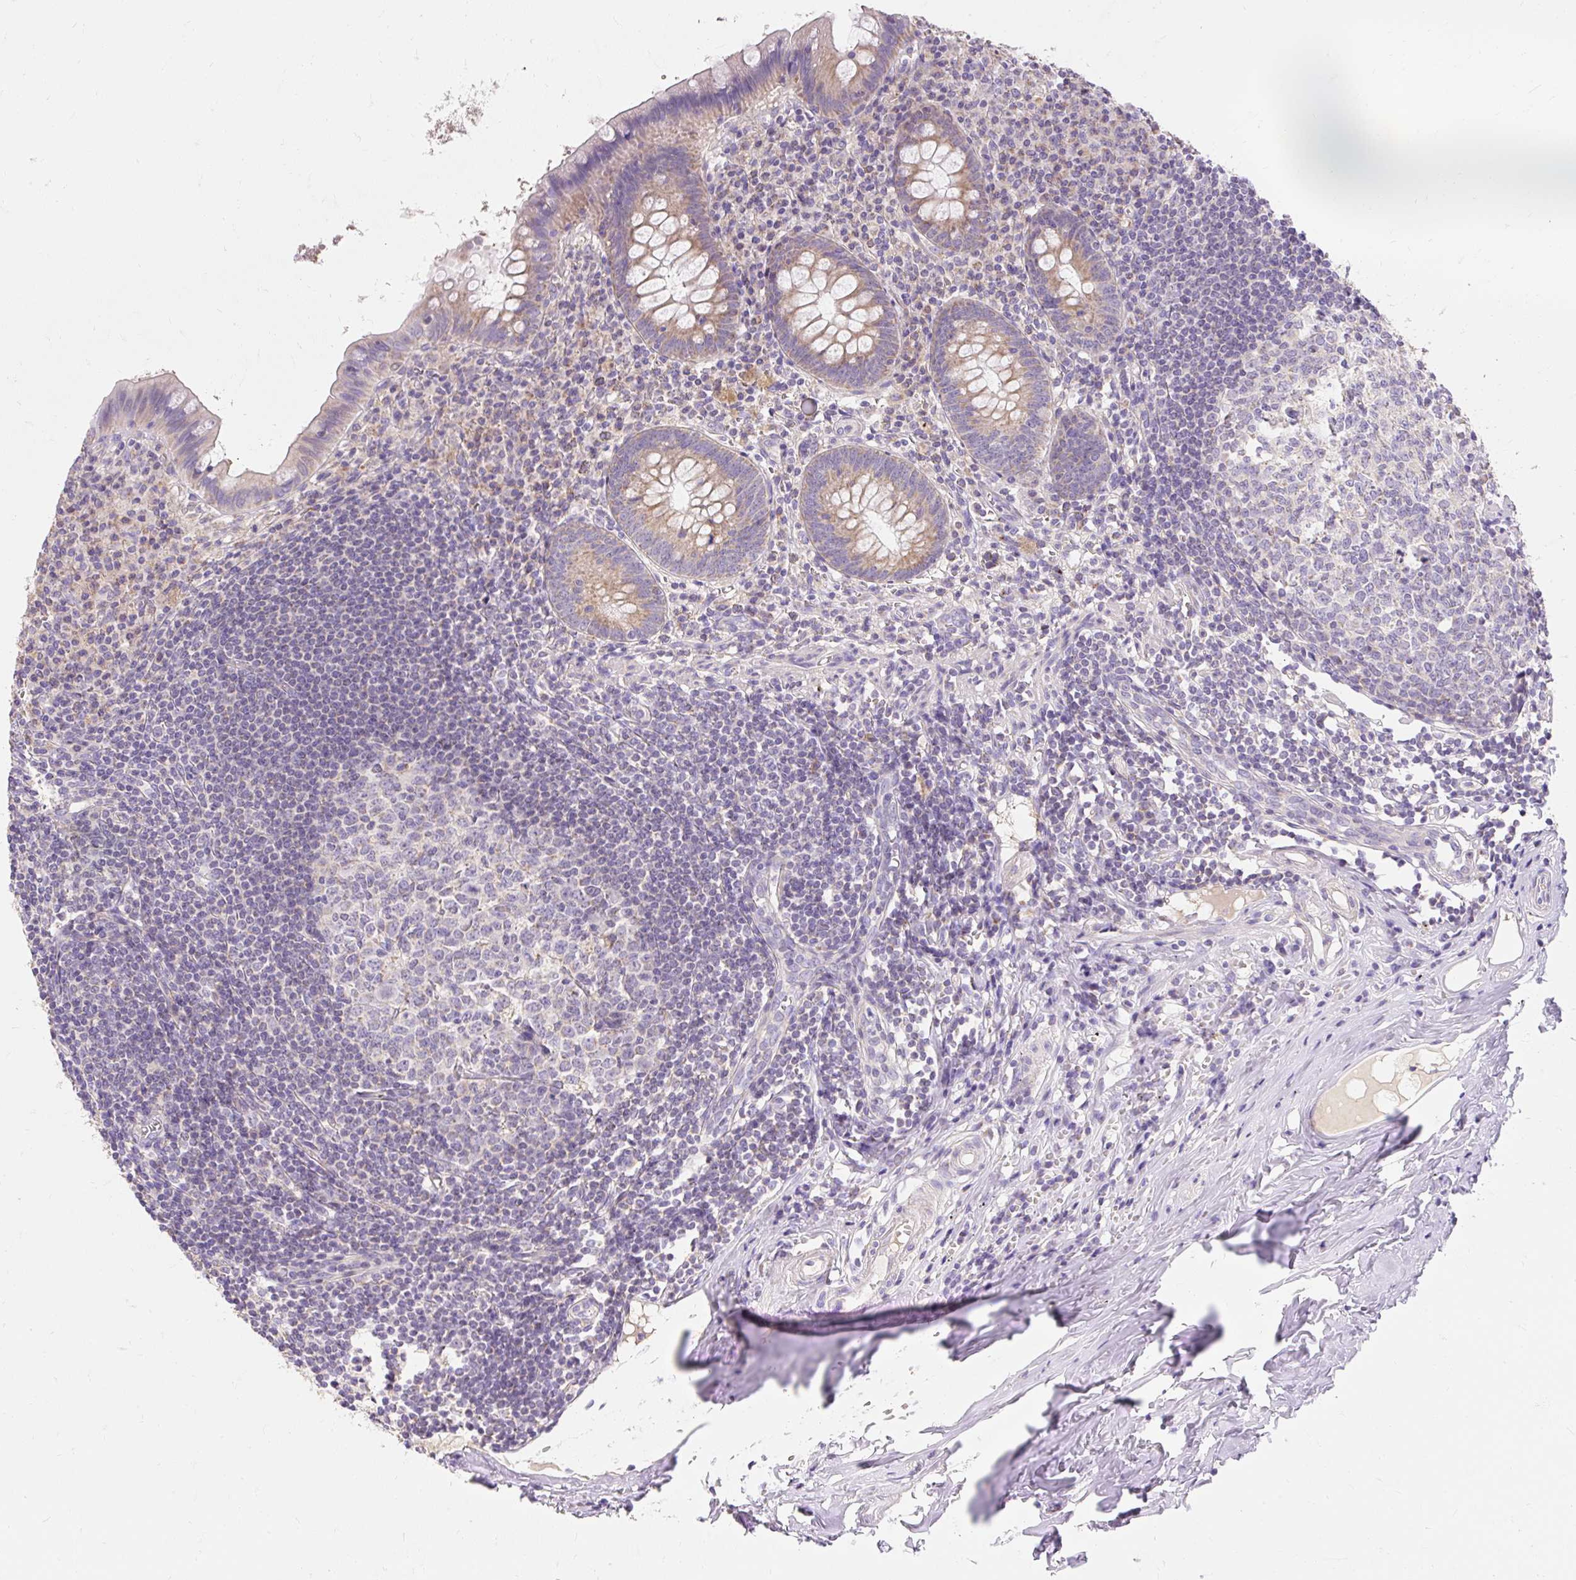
{"staining": {"intensity": "moderate", "quantity": "25%-75%", "location": "cytoplasmic/membranous"}, "tissue": "appendix", "cell_type": "Glandular cells", "image_type": "normal", "snomed": [{"axis": "morphology", "description": "Normal tissue, NOS"}, {"axis": "topography", "description": "Appendix"}], "caption": "Moderate cytoplasmic/membranous staining for a protein is identified in about 25%-75% of glandular cells of normal appendix using immunohistochemistry.", "gene": "PMAIP1", "patient": {"sex": "female", "age": 51}}